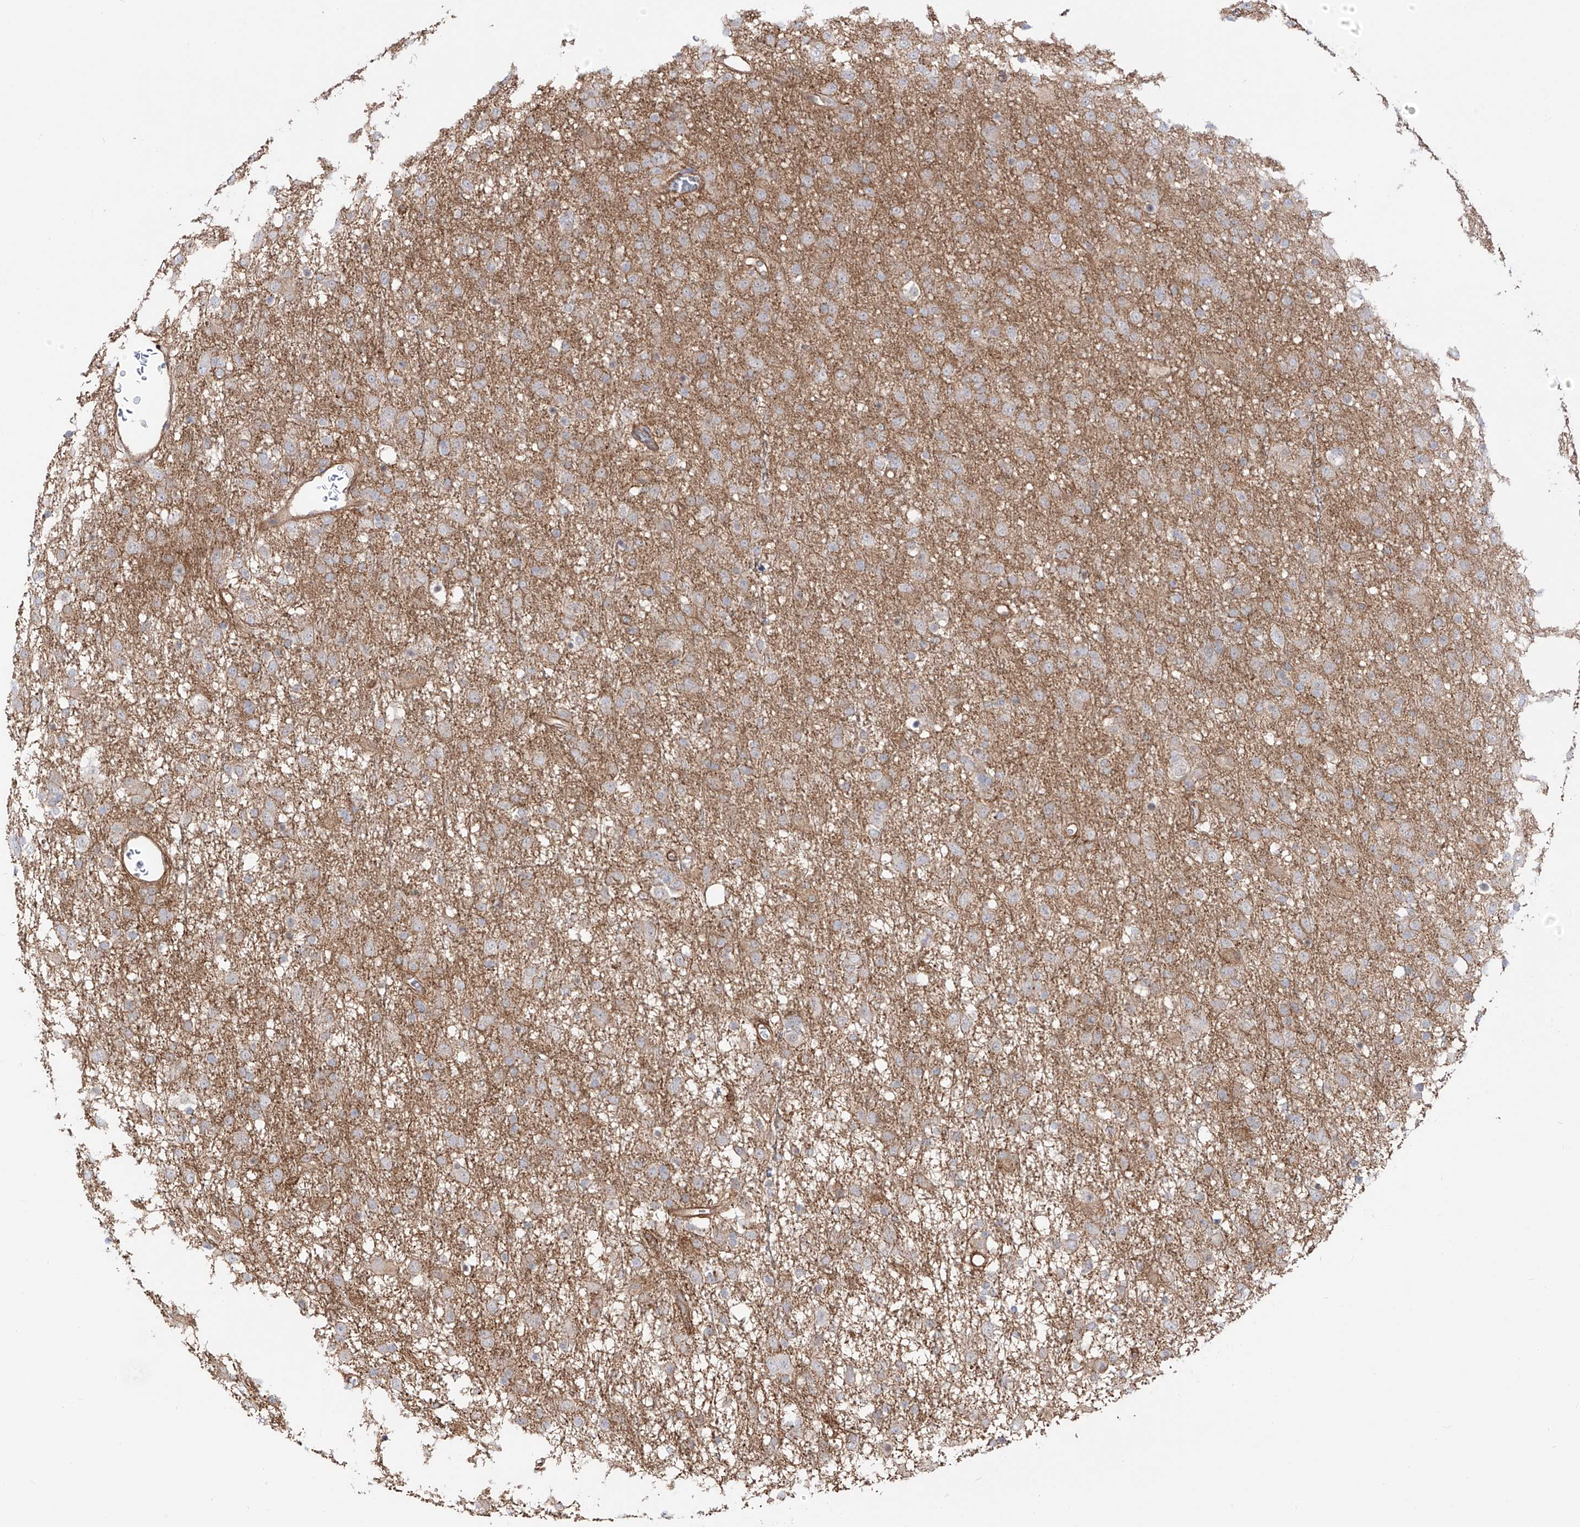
{"staining": {"intensity": "negative", "quantity": "none", "location": "none"}, "tissue": "glioma", "cell_type": "Tumor cells", "image_type": "cancer", "snomed": [{"axis": "morphology", "description": "Glioma, malignant, Low grade"}, {"axis": "topography", "description": "Brain"}], "caption": "This is an immunohistochemistry (IHC) photomicrograph of glioma. There is no staining in tumor cells.", "gene": "ZNF180", "patient": {"sex": "male", "age": 65}}